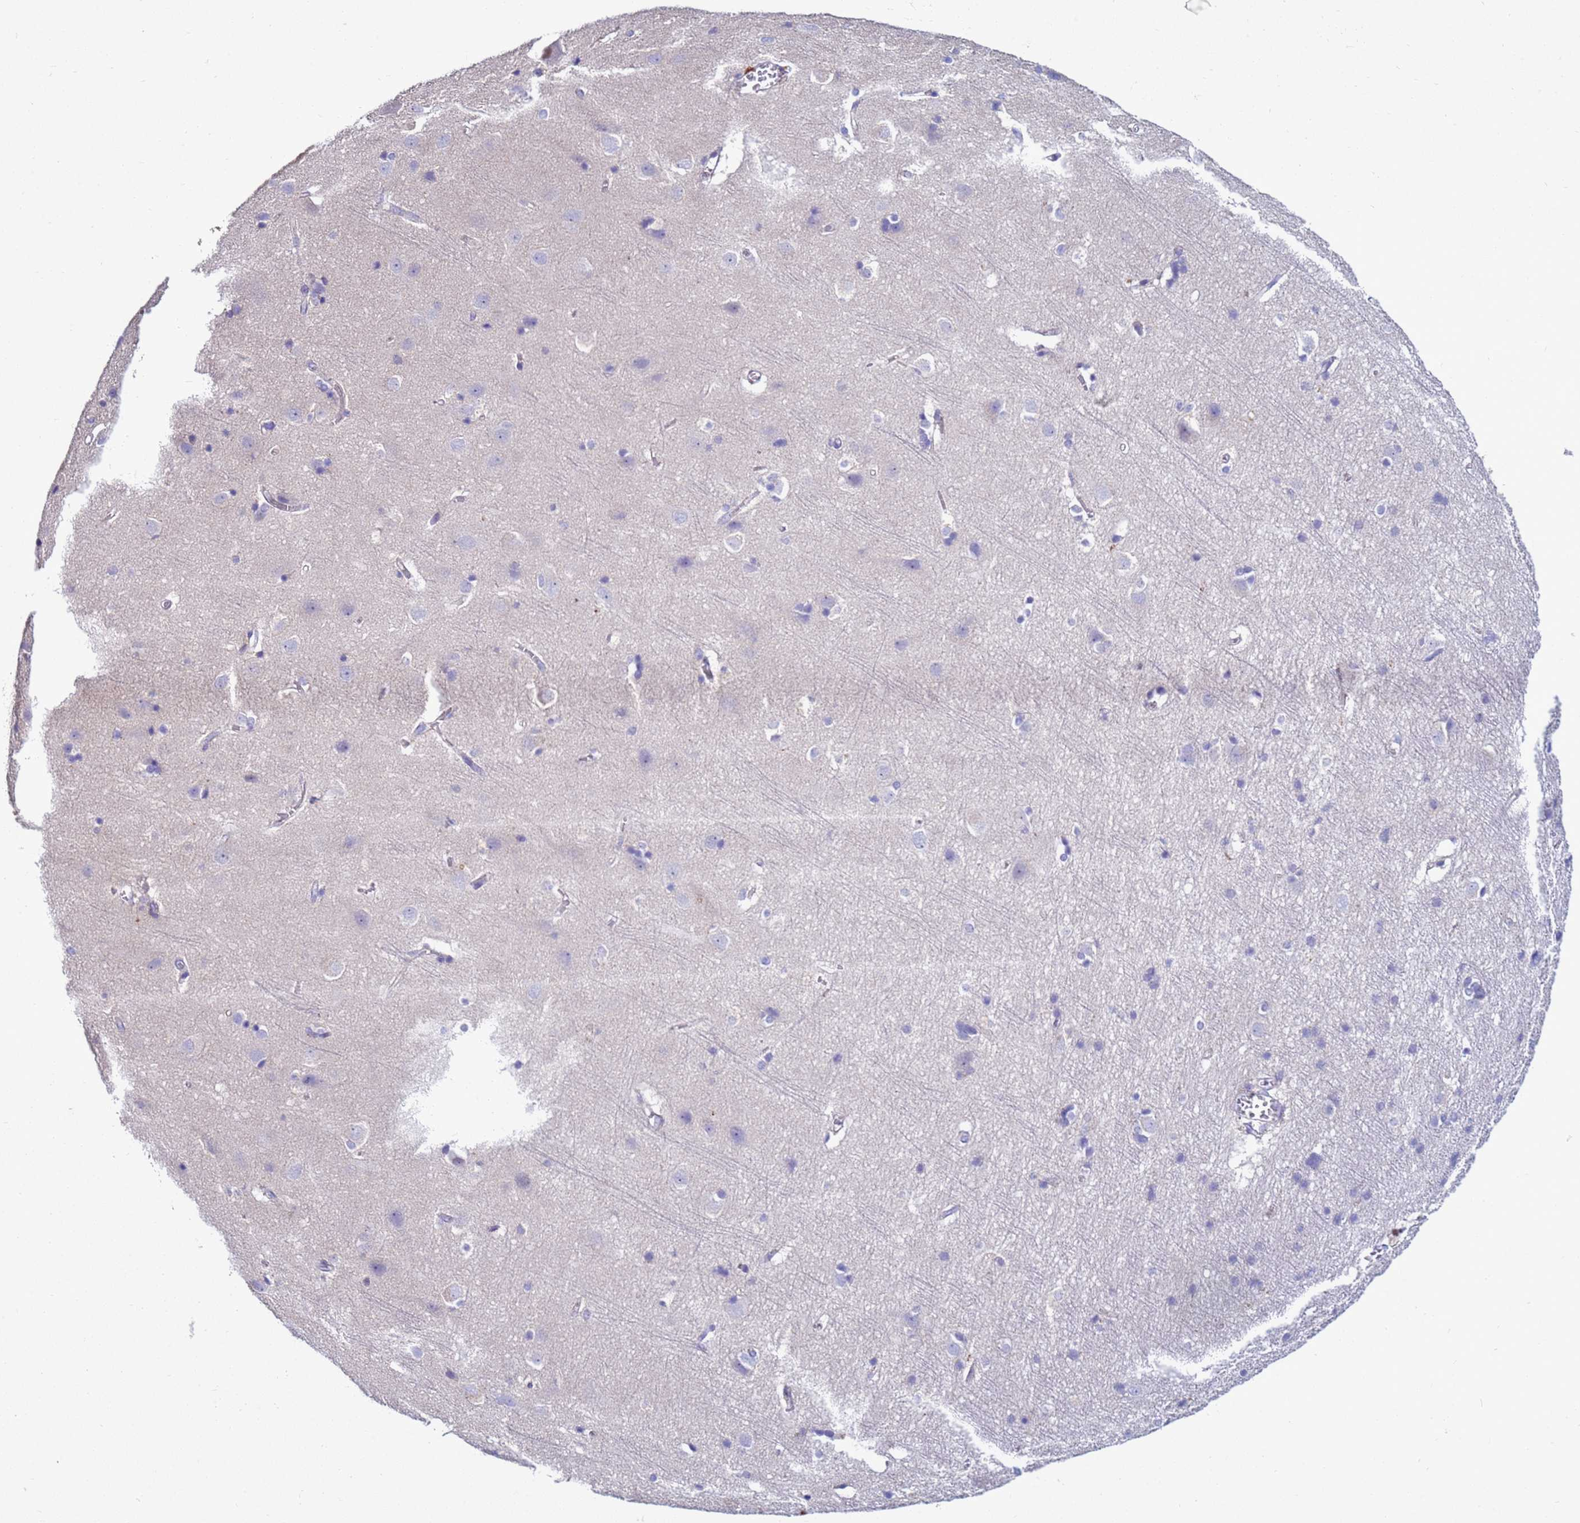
{"staining": {"intensity": "negative", "quantity": "none", "location": "none"}, "tissue": "cerebral cortex", "cell_type": "Endothelial cells", "image_type": "normal", "snomed": [{"axis": "morphology", "description": "Normal tissue, NOS"}, {"axis": "topography", "description": "Cerebral cortex"}], "caption": "There is no significant expression in endothelial cells of cerebral cortex. (IHC, brightfield microscopy, high magnification).", "gene": "NAT1", "patient": {"sex": "male", "age": 54}}